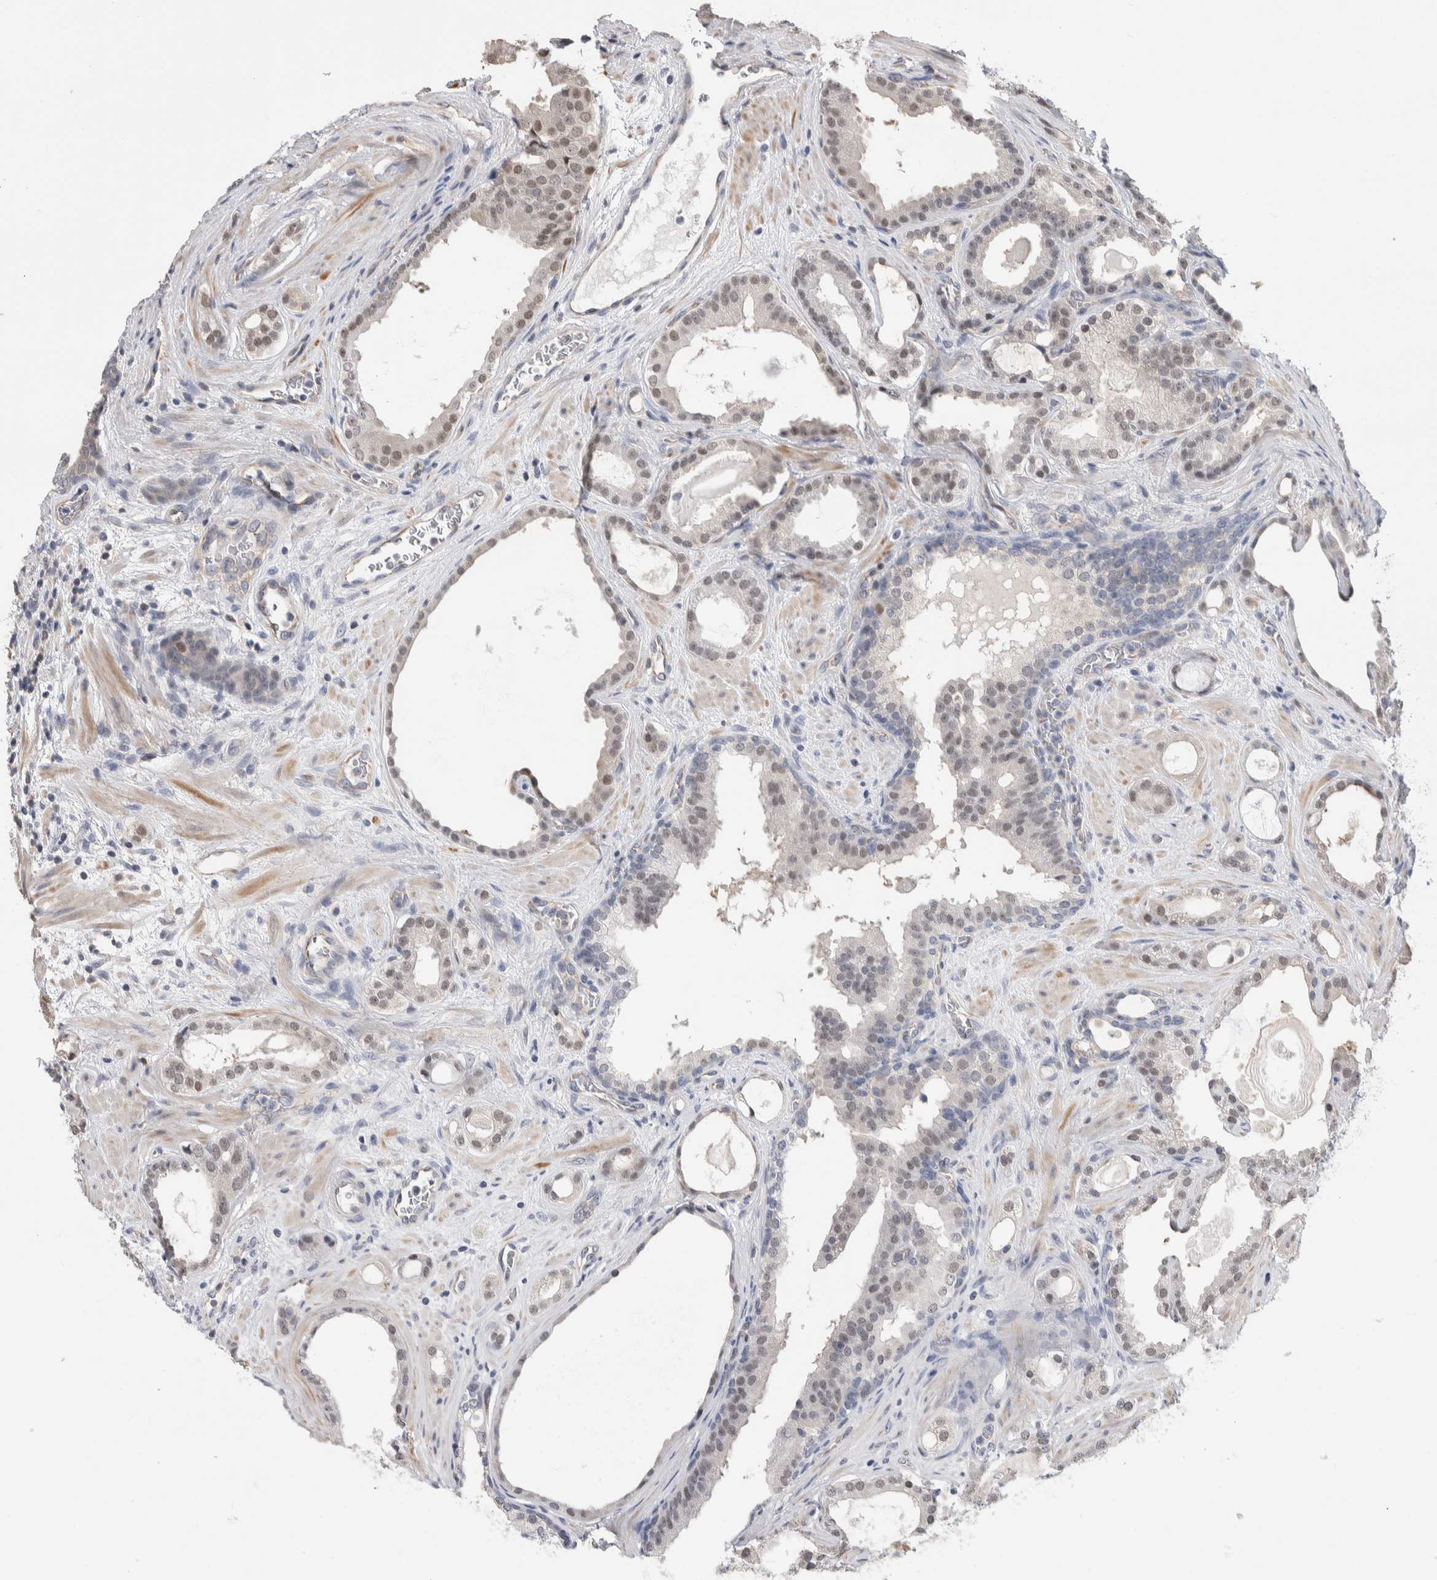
{"staining": {"intensity": "weak", "quantity": "25%-75%", "location": "nuclear"}, "tissue": "prostate cancer", "cell_type": "Tumor cells", "image_type": "cancer", "snomed": [{"axis": "morphology", "description": "Adenocarcinoma, High grade"}, {"axis": "topography", "description": "Prostate"}], "caption": "Tumor cells exhibit low levels of weak nuclear expression in about 25%-75% of cells in prostate cancer (high-grade adenocarcinoma).", "gene": "ZBTB49", "patient": {"sex": "male", "age": 60}}